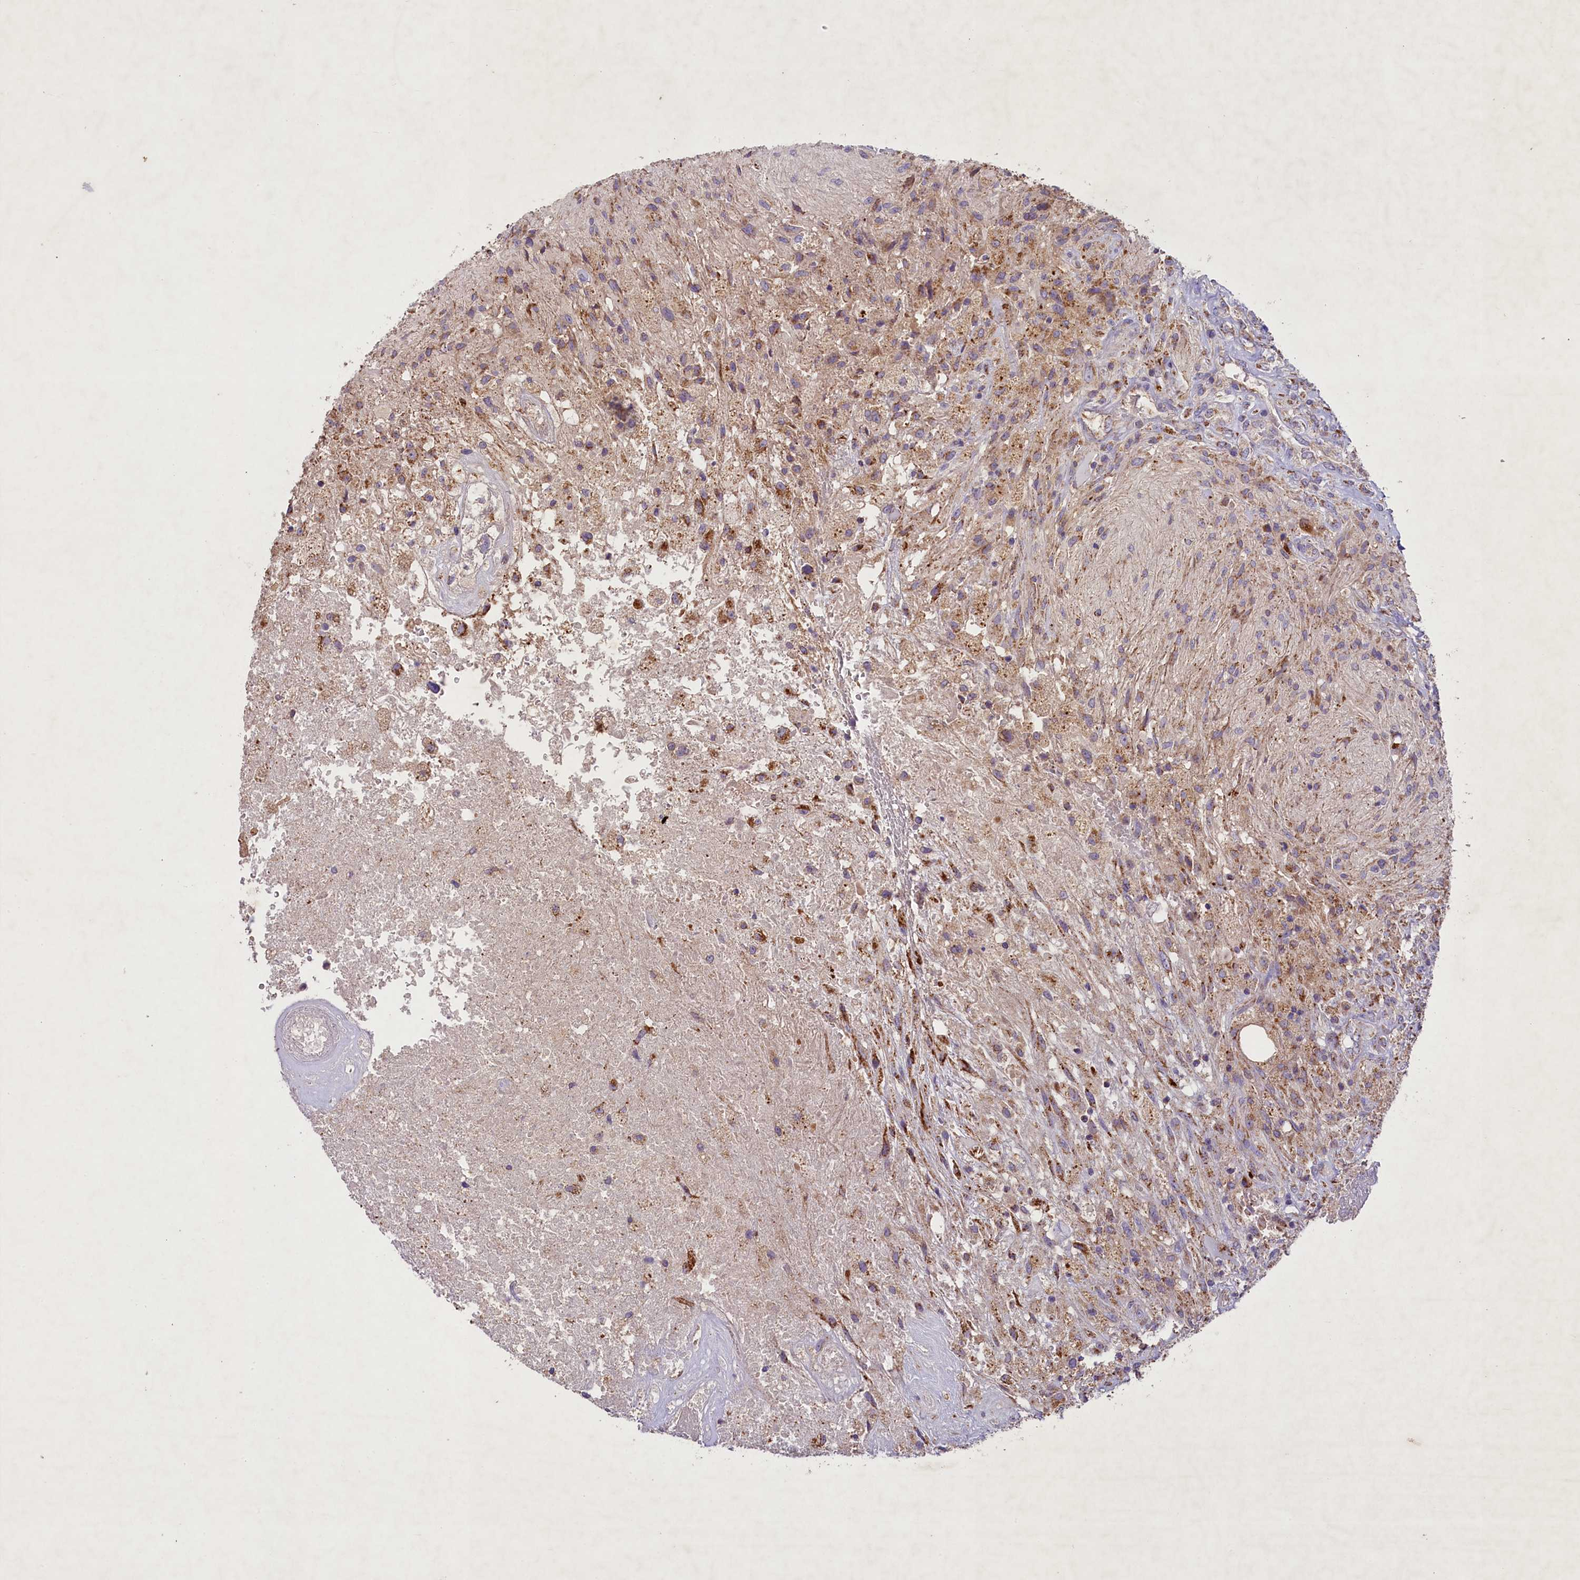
{"staining": {"intensity": "moderate", "quantity": "<25%", "location": "cytoplasmic/membranous"}, "tissue": "glioma", "cell_type": "Tumor cells", "image_type": "cancer", "snomed": [{"axis": "morphology", "description": "Glioma, malignant, High grade"}, {"axis": "topography", "description": "Brain"}], "caption": "IHC image of neoplastic tissue: glioma stained using immunohistochemistry displays low levels of moderate protein expression localized specifically in the cytoplasmic/membranous of tumor cells, appearing as a cytoplasmic/membranous brown color.", "gene": "PMPCB", "patient": {"sex": "male", "age": 56}}